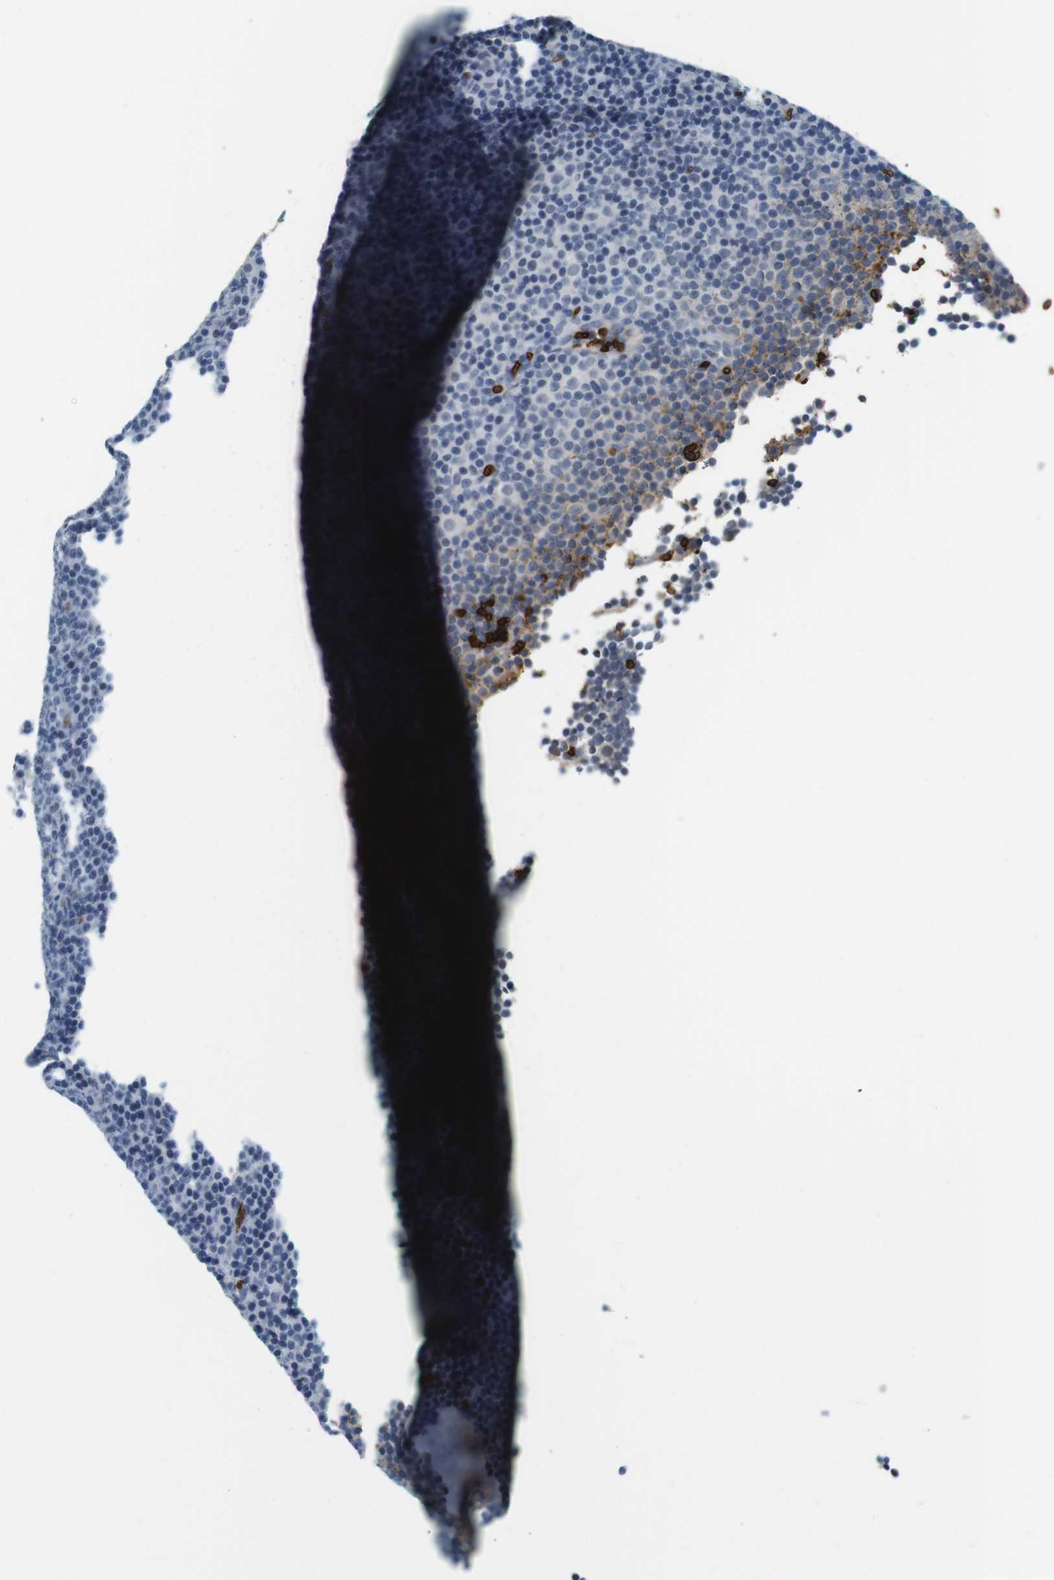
{"staining": {"intensity": "negative", "quantity": "none", "location": "none"}, "tissue": "lymphoma", "cell_type": "Tumor cells", "image_type": "cancer", "snomed": [{"axis": "morphology", "description": "Malignant lymphoma, non-Hodgkin's type, Low grade"}, {"axis": "topography", "description": "Lymph node"}], "caption": "The photomicrograph displays no staining of tumor cells in malignant lymphoma, non-Hodgkin's type (low-grade).", "gene": "SLC4A1", "patient": {"sex": "female", "age": 67}}